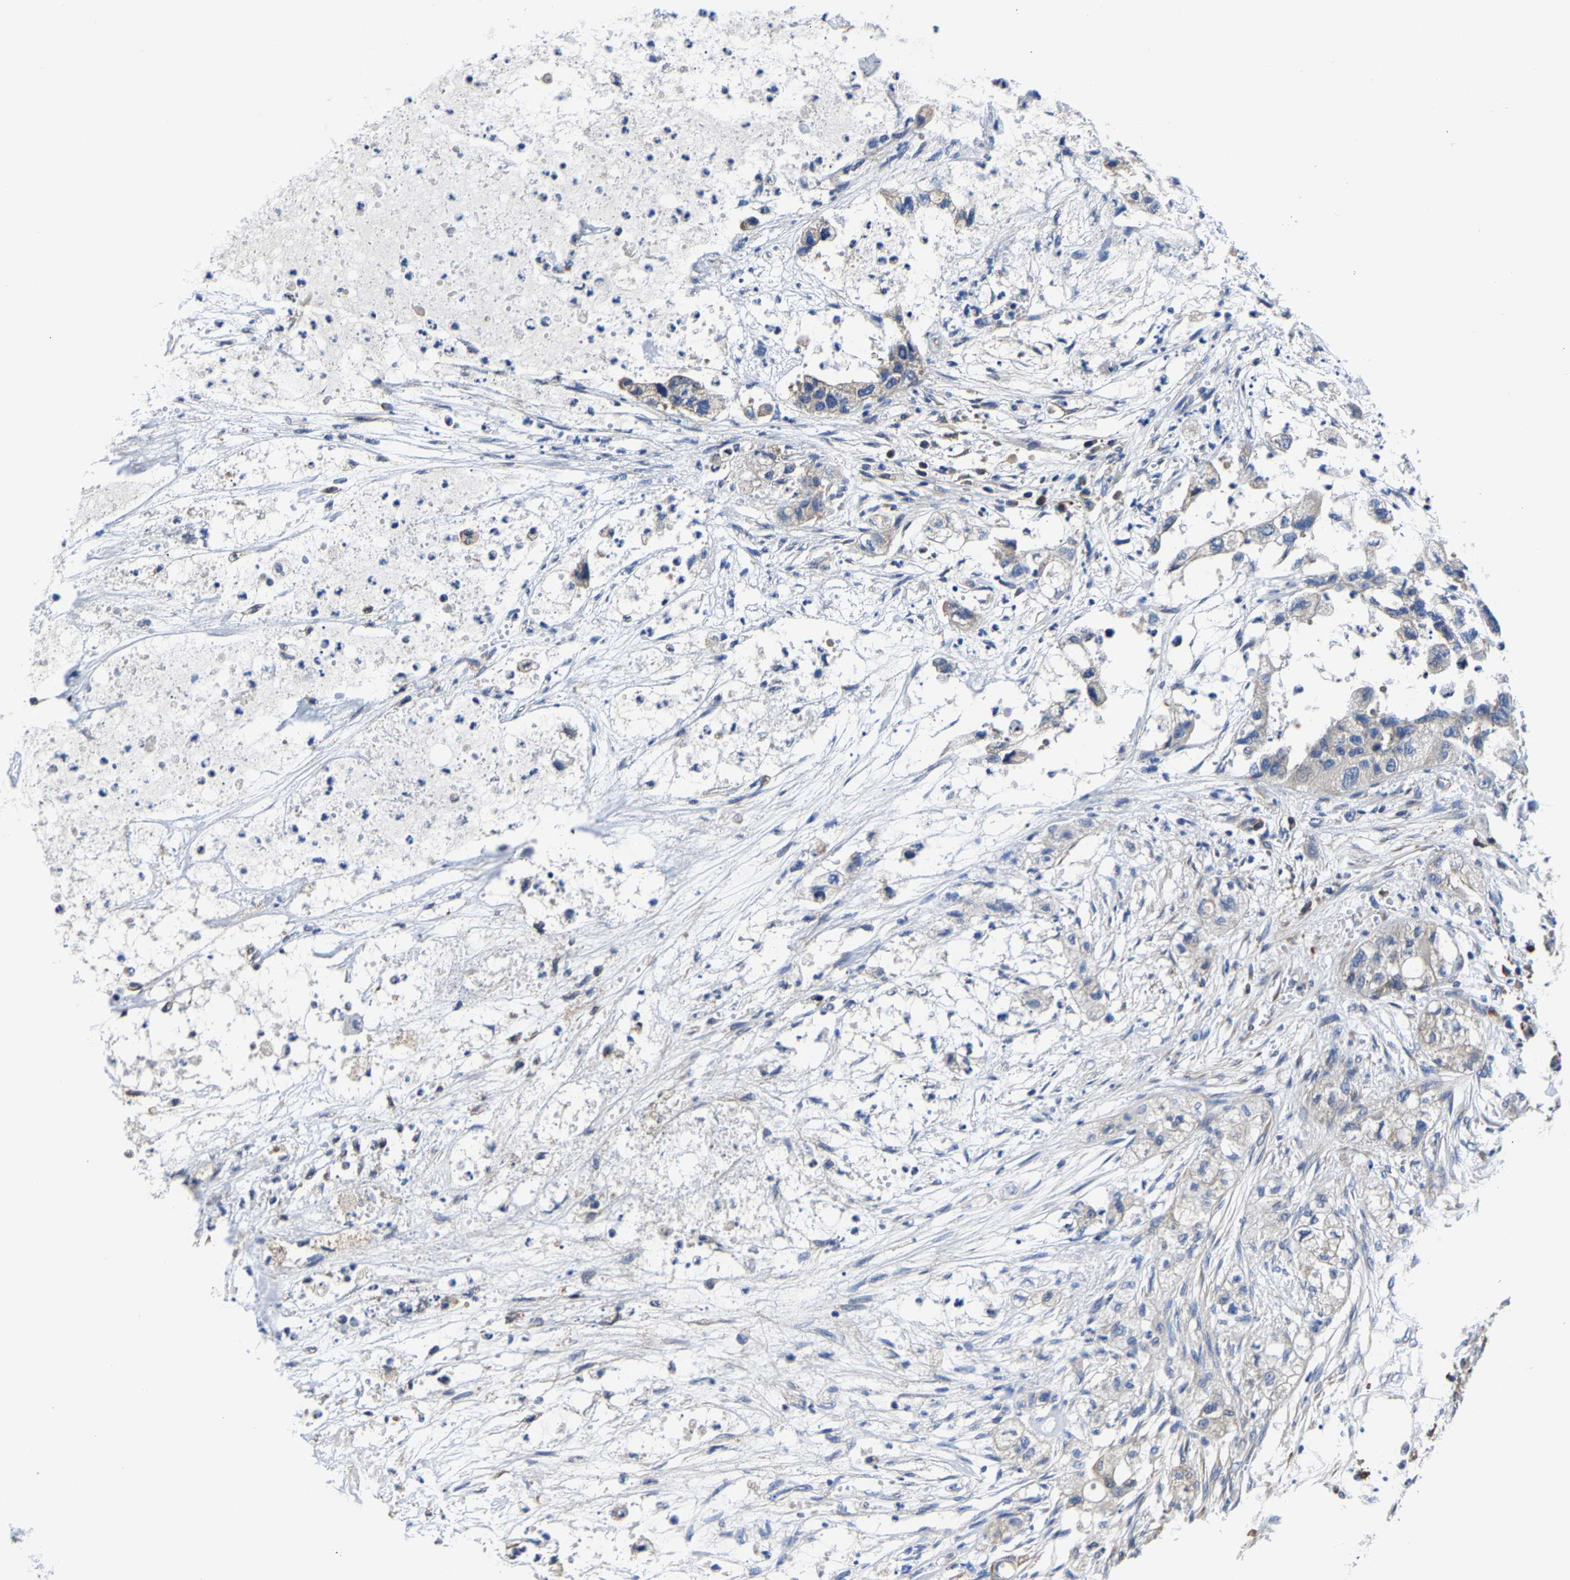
{"staining": {"intensity": "weak", "quantity": "25%-75%", "location": "cytoplasmic/membranous"}, "tissue": "pancreatic cancer", "cell_type": "Tumor cells", "image_type": "cancer", "snomed": [{"axis": "morphology", "description": "Adenocarcinoma, NOS"}, {"axis": "topography", "description": "Pancreas"}], "caption": "Immunohistochemistry (IHC) histopathology image of adenocarcinoma (pancreatic) stained for a protein (brown), which exhibits low levels of weak cytoplasmic/membranous expression in approximately 25%-75% of tumor cells.", "gene": "SRPK2", "patient": {"sex": "female", "age": 78}}